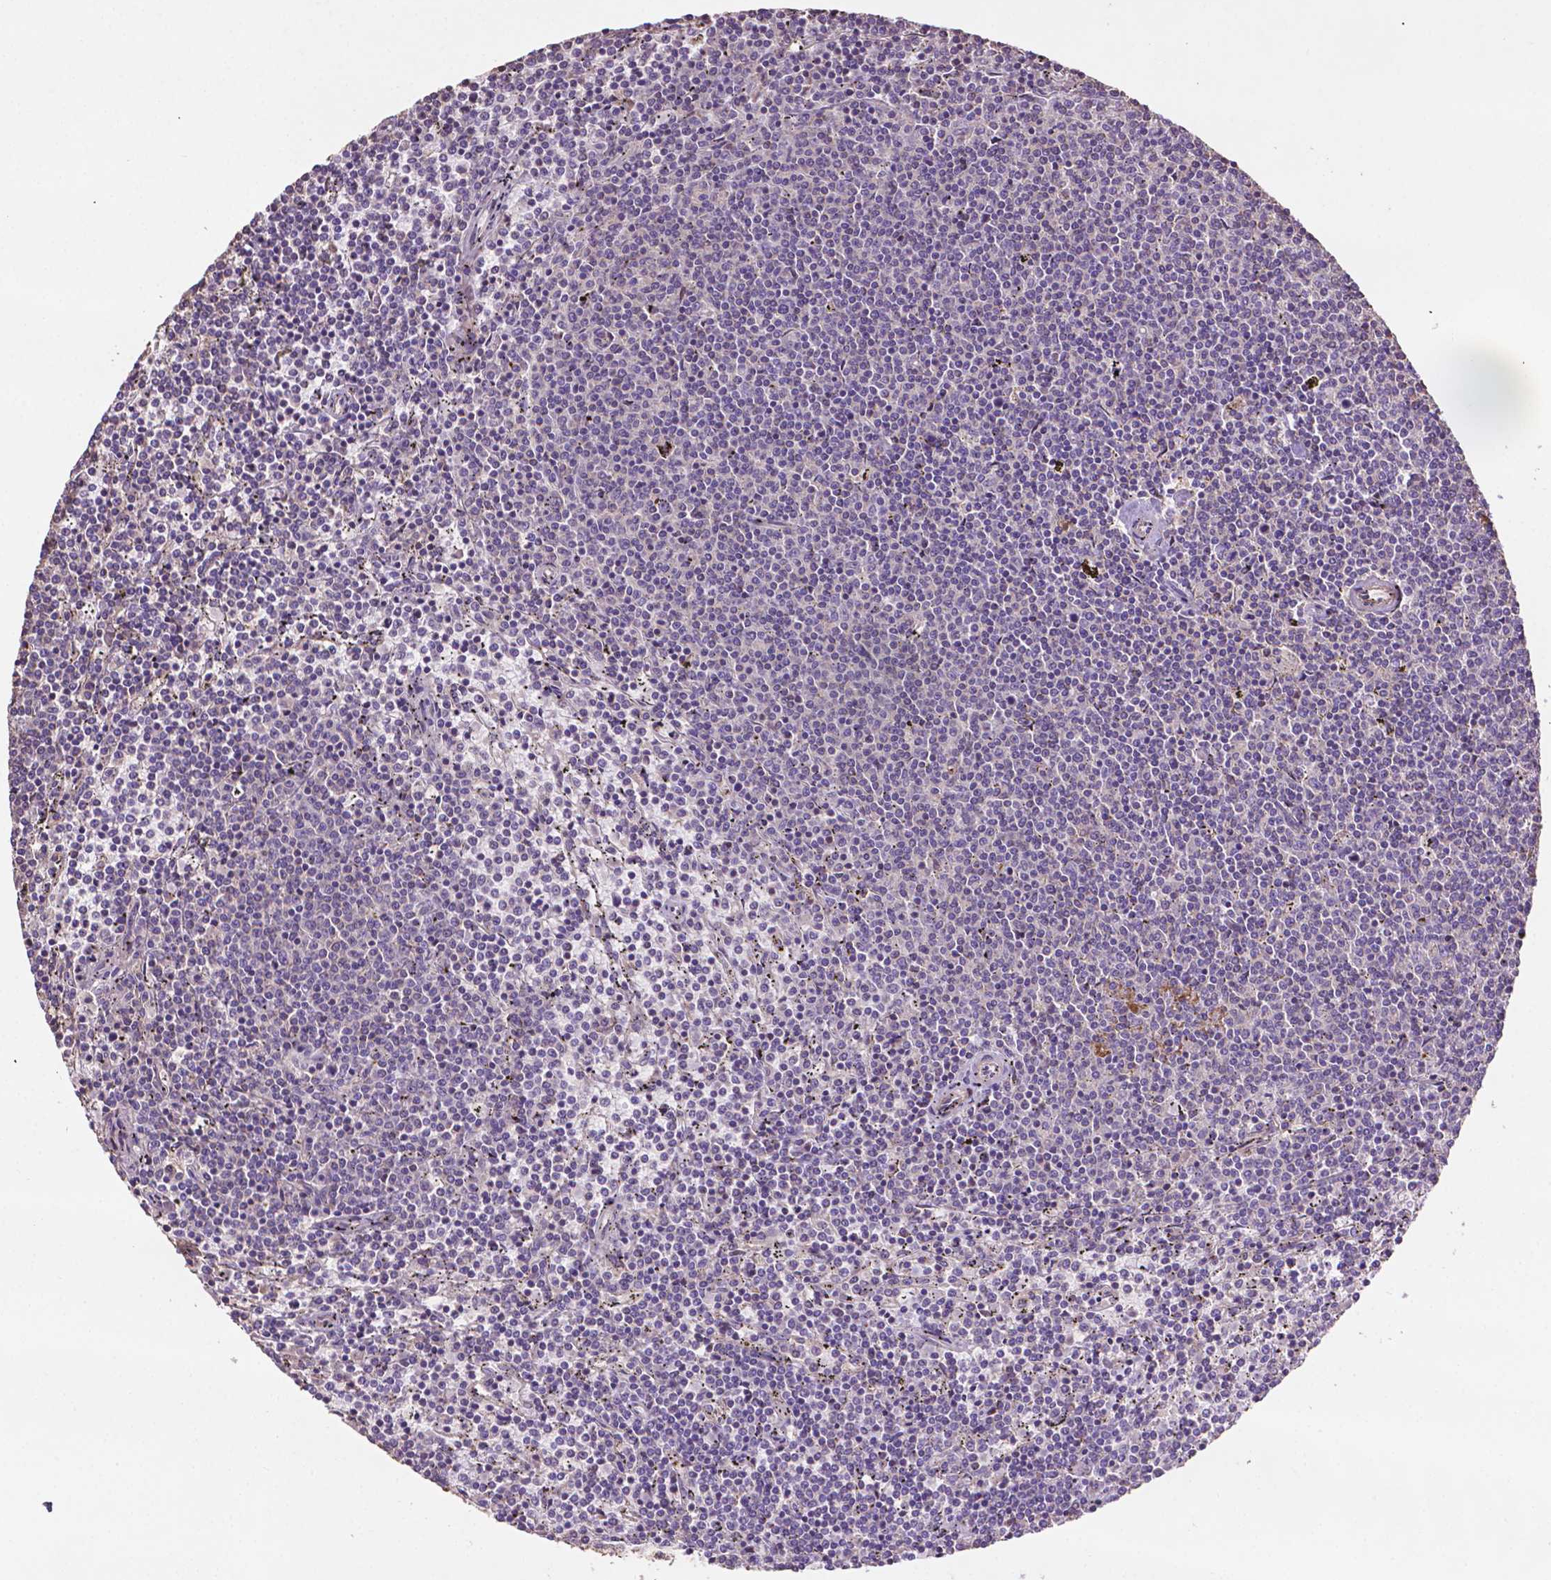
{"staining": {"intensity": "negative", "quantity": "none", "location": "none"}, "tissue": "lymphoma", "cell_type": "Tumor cells", "image_type": "cancer", "snomed": [{"axis": "morphology", "description": "Malignant lymphoma, non-Hodgkin's type, Low grade"}, {"axis": "topography", "description": "Spleen"}], "caption": "DAB immunohistochemical staining of lymphoma displays no significant positivity in tumor cells.", "gene": "LRR1", "patient": {"sex": "female", "age": 50}}